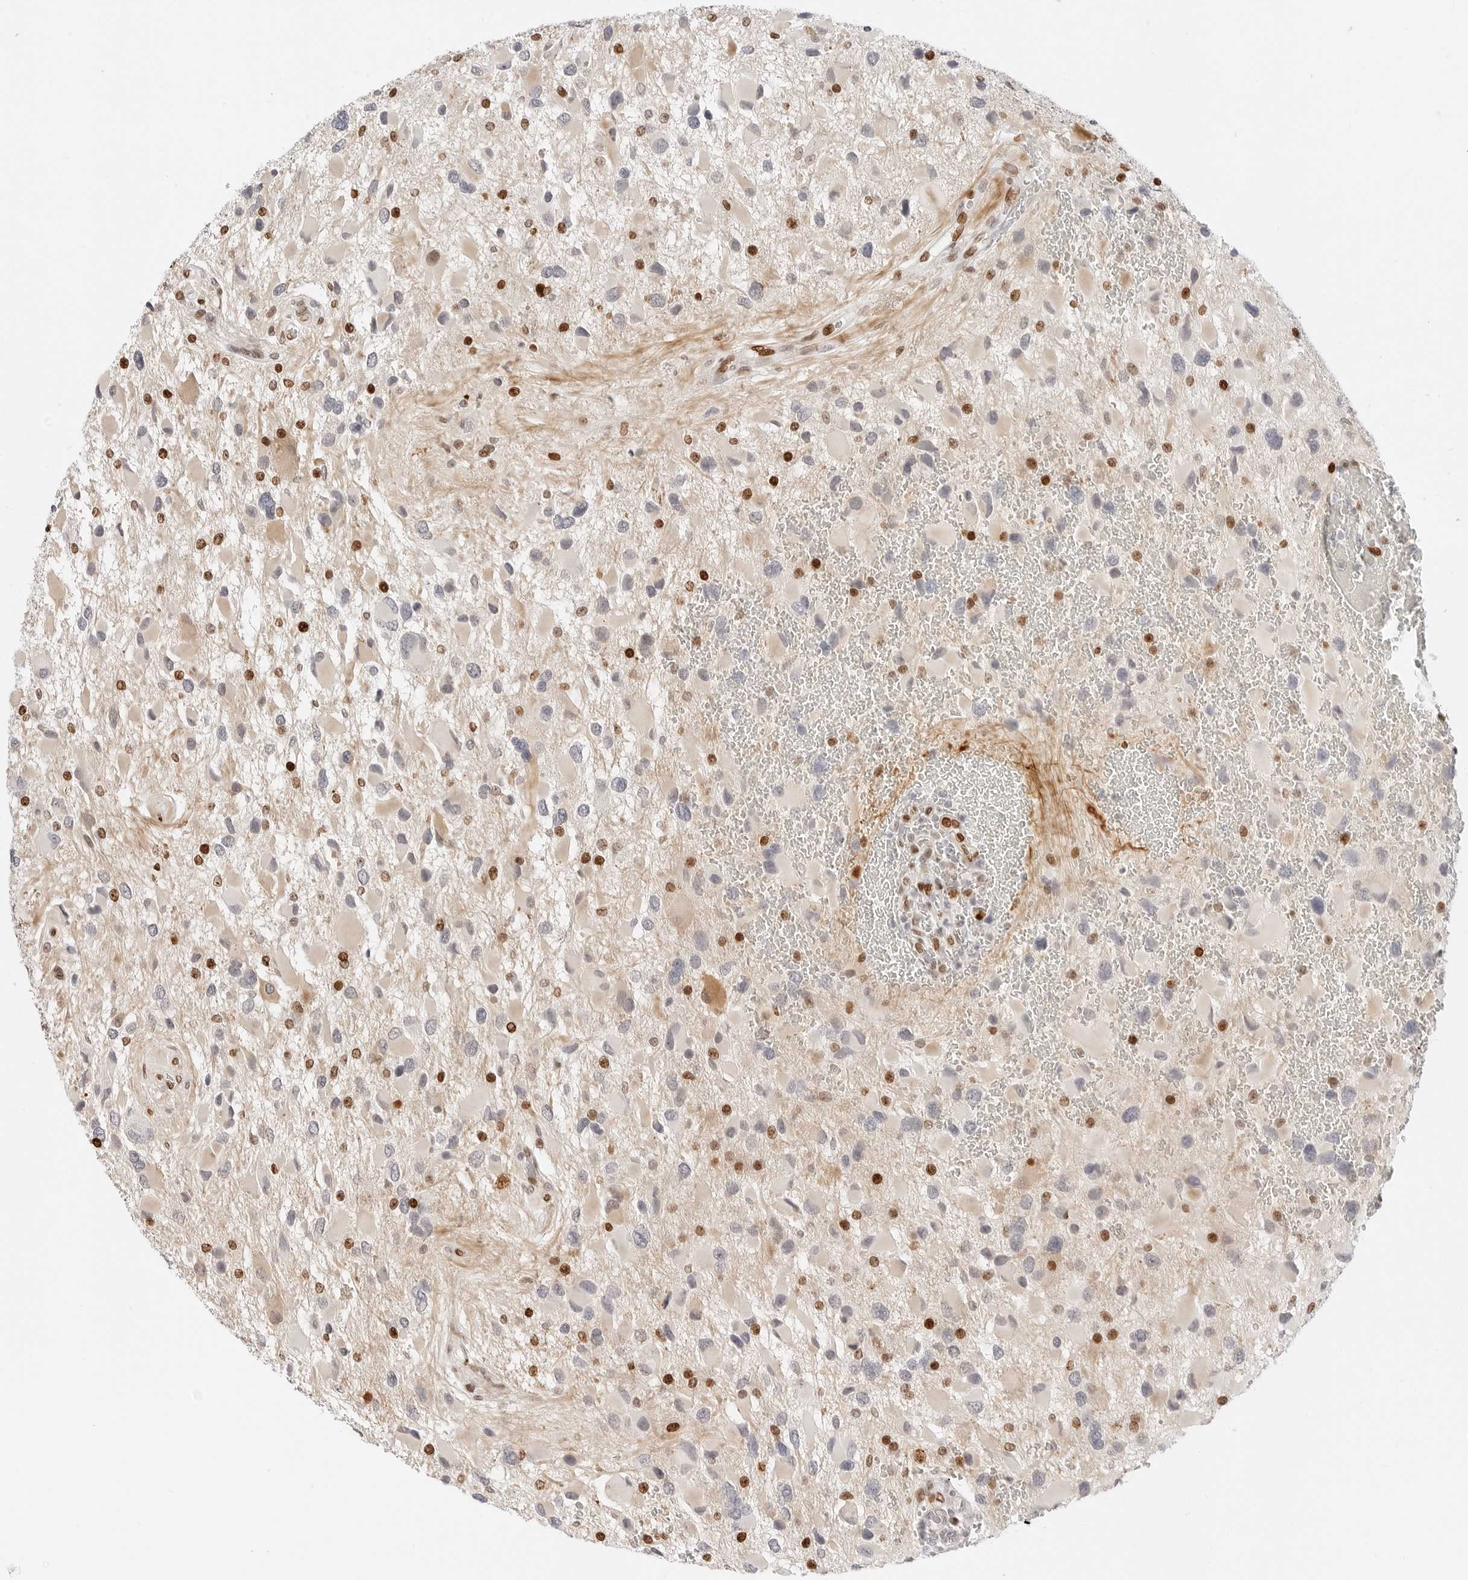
{"staining": {"intensity": "weak", "quantity": "<25%", "location": "cytoplasmic/membranous"}, "tissue": "glioma", "cell_type": "Tumor cells", "image_type": "cancer", "snomed": [{"axis": "morphology", "description": "Glioma, malignant, High grade"}, {"axis": "topography", "description": "Brain"}], "caption": "Human malignant glioma (high-grade) stained for a protein using immunohistochemistry exhibits no positivity in tumor cells.", "gene": "SPIDR", "patient": {"sex": "male", "age": 53}}